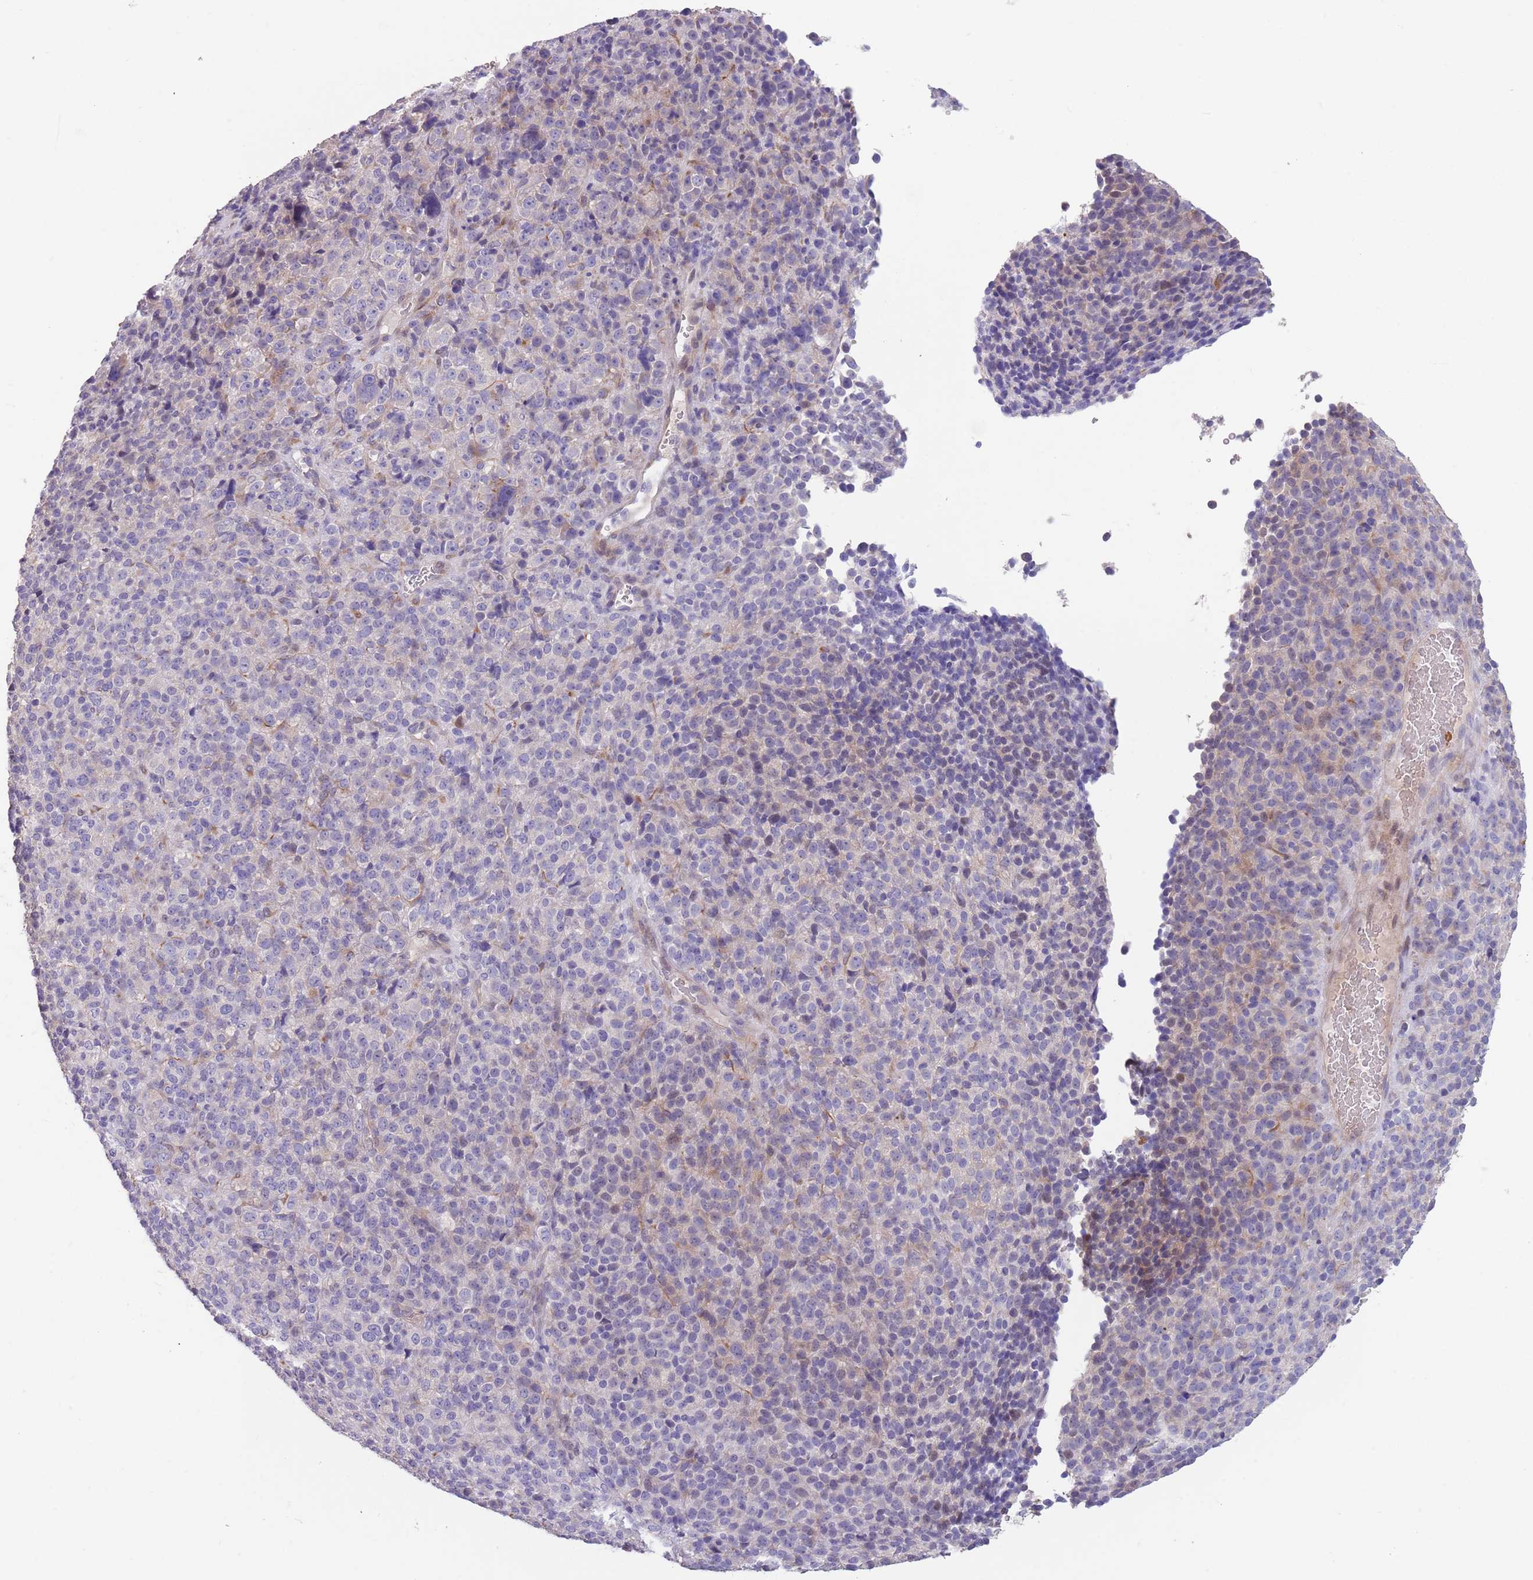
{"staining": {"intensity": "negative", "quantity": "none", "location": "none"}, "tissue": "melanoma", "cell_type": "Tumor cells", "image_type": "cancer", "snomed": [{"axis": "morphology", "description": "Malignant melanoma, Metastatic site"}, {"axis": "topography", "description": "Brain"}], "caption": "The image reveals no significant staining in tumor cells of melanoma. (DAB immunohistochemistry, high magnification).", "gene": "ZNF14", "patient": {"sex": "female", "age": 56}}